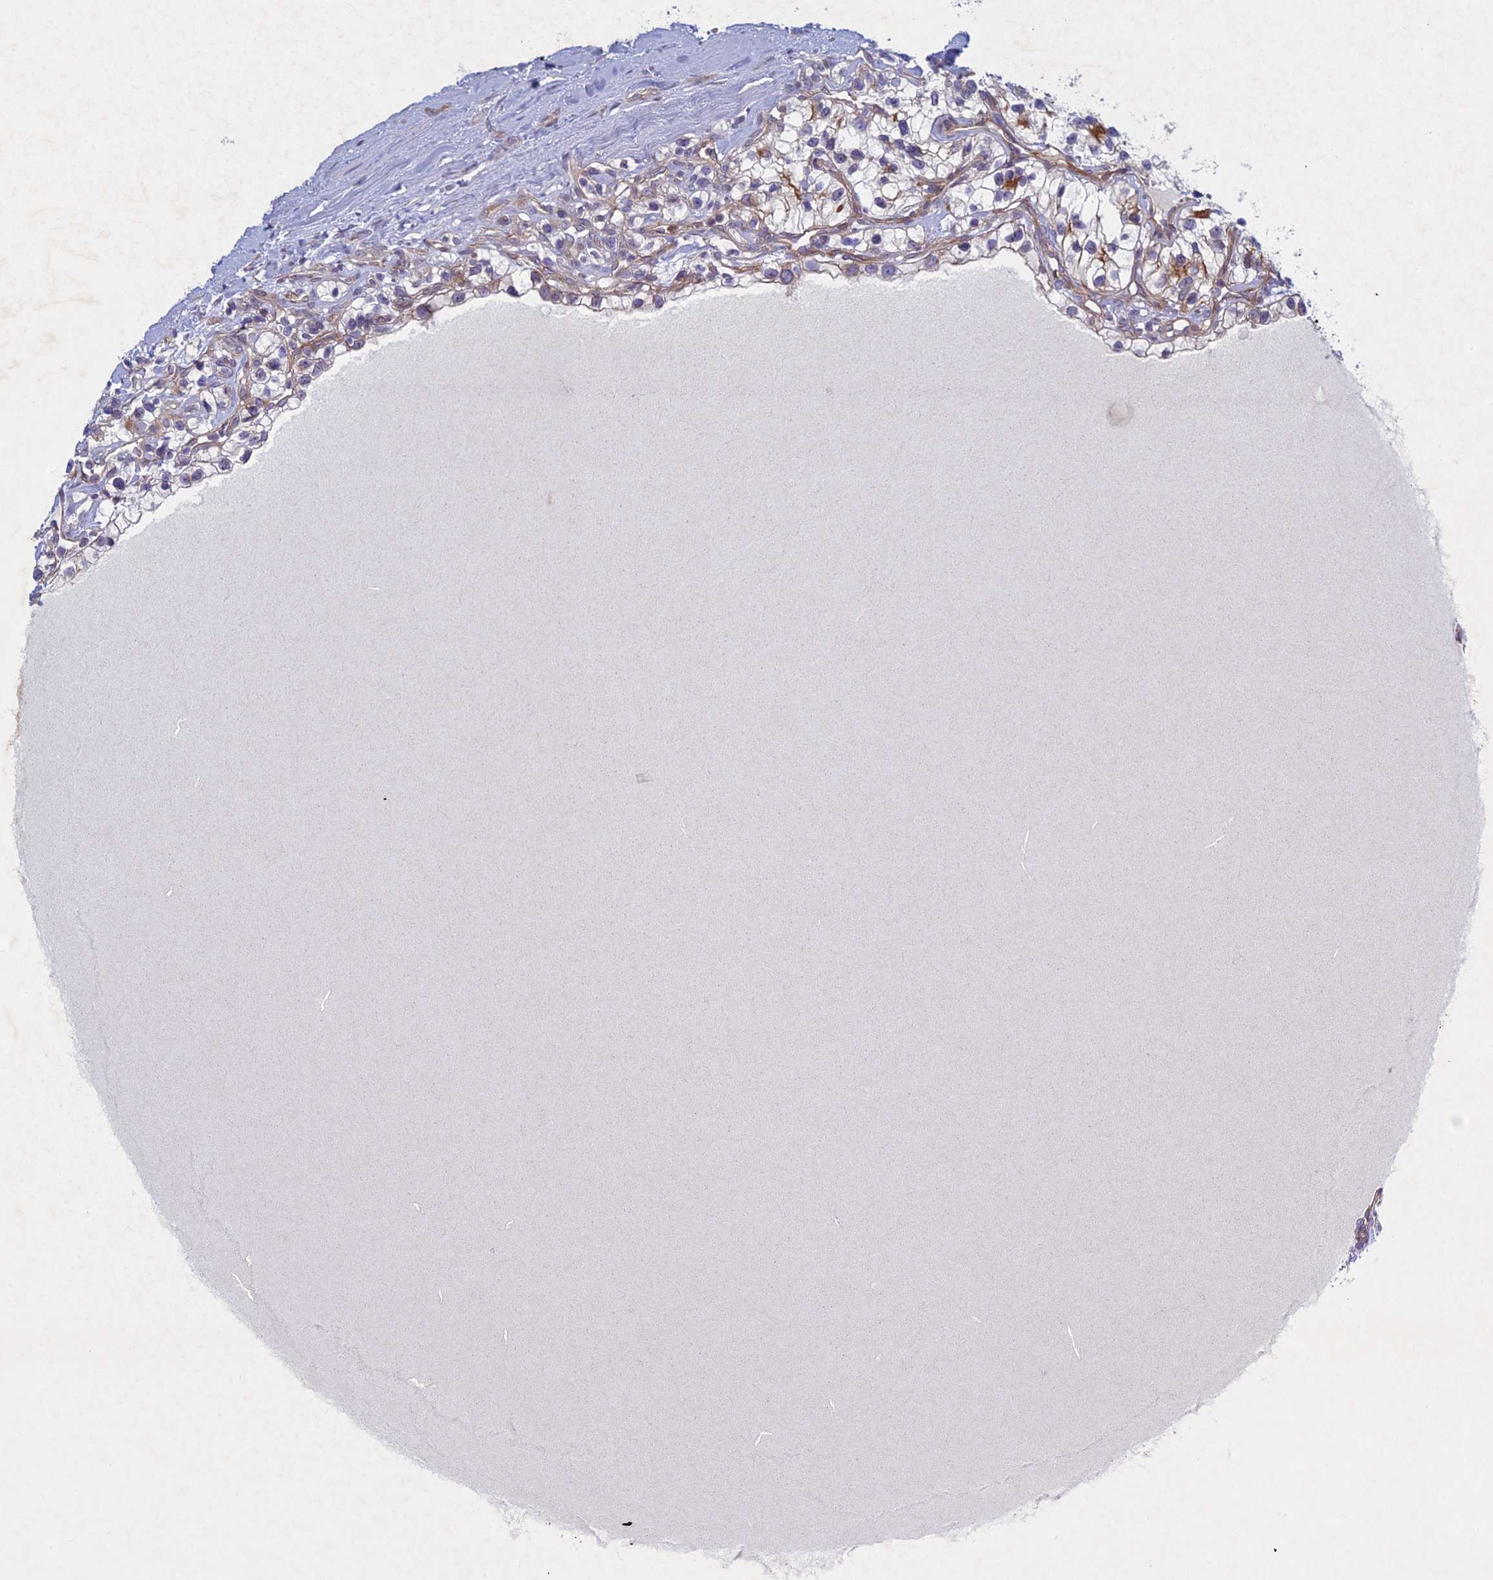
{"staining": {"intensity": "negative", "quantity": "none", "location": "none"}, "tissue": "renal cancer", "cell_type": "Tumor cells", "image_type": "cancer", "snomed": [{"axis": "morphology", "description": "Adenocarcinoma, NOS"}, {"axis": "topography", "description": "Kidney"}], "caption": "Tumor cells are negative for brown protein staining in renal cancer.", "gene": "PTHLH", "patient": {"sex": "female", "age": 57}}